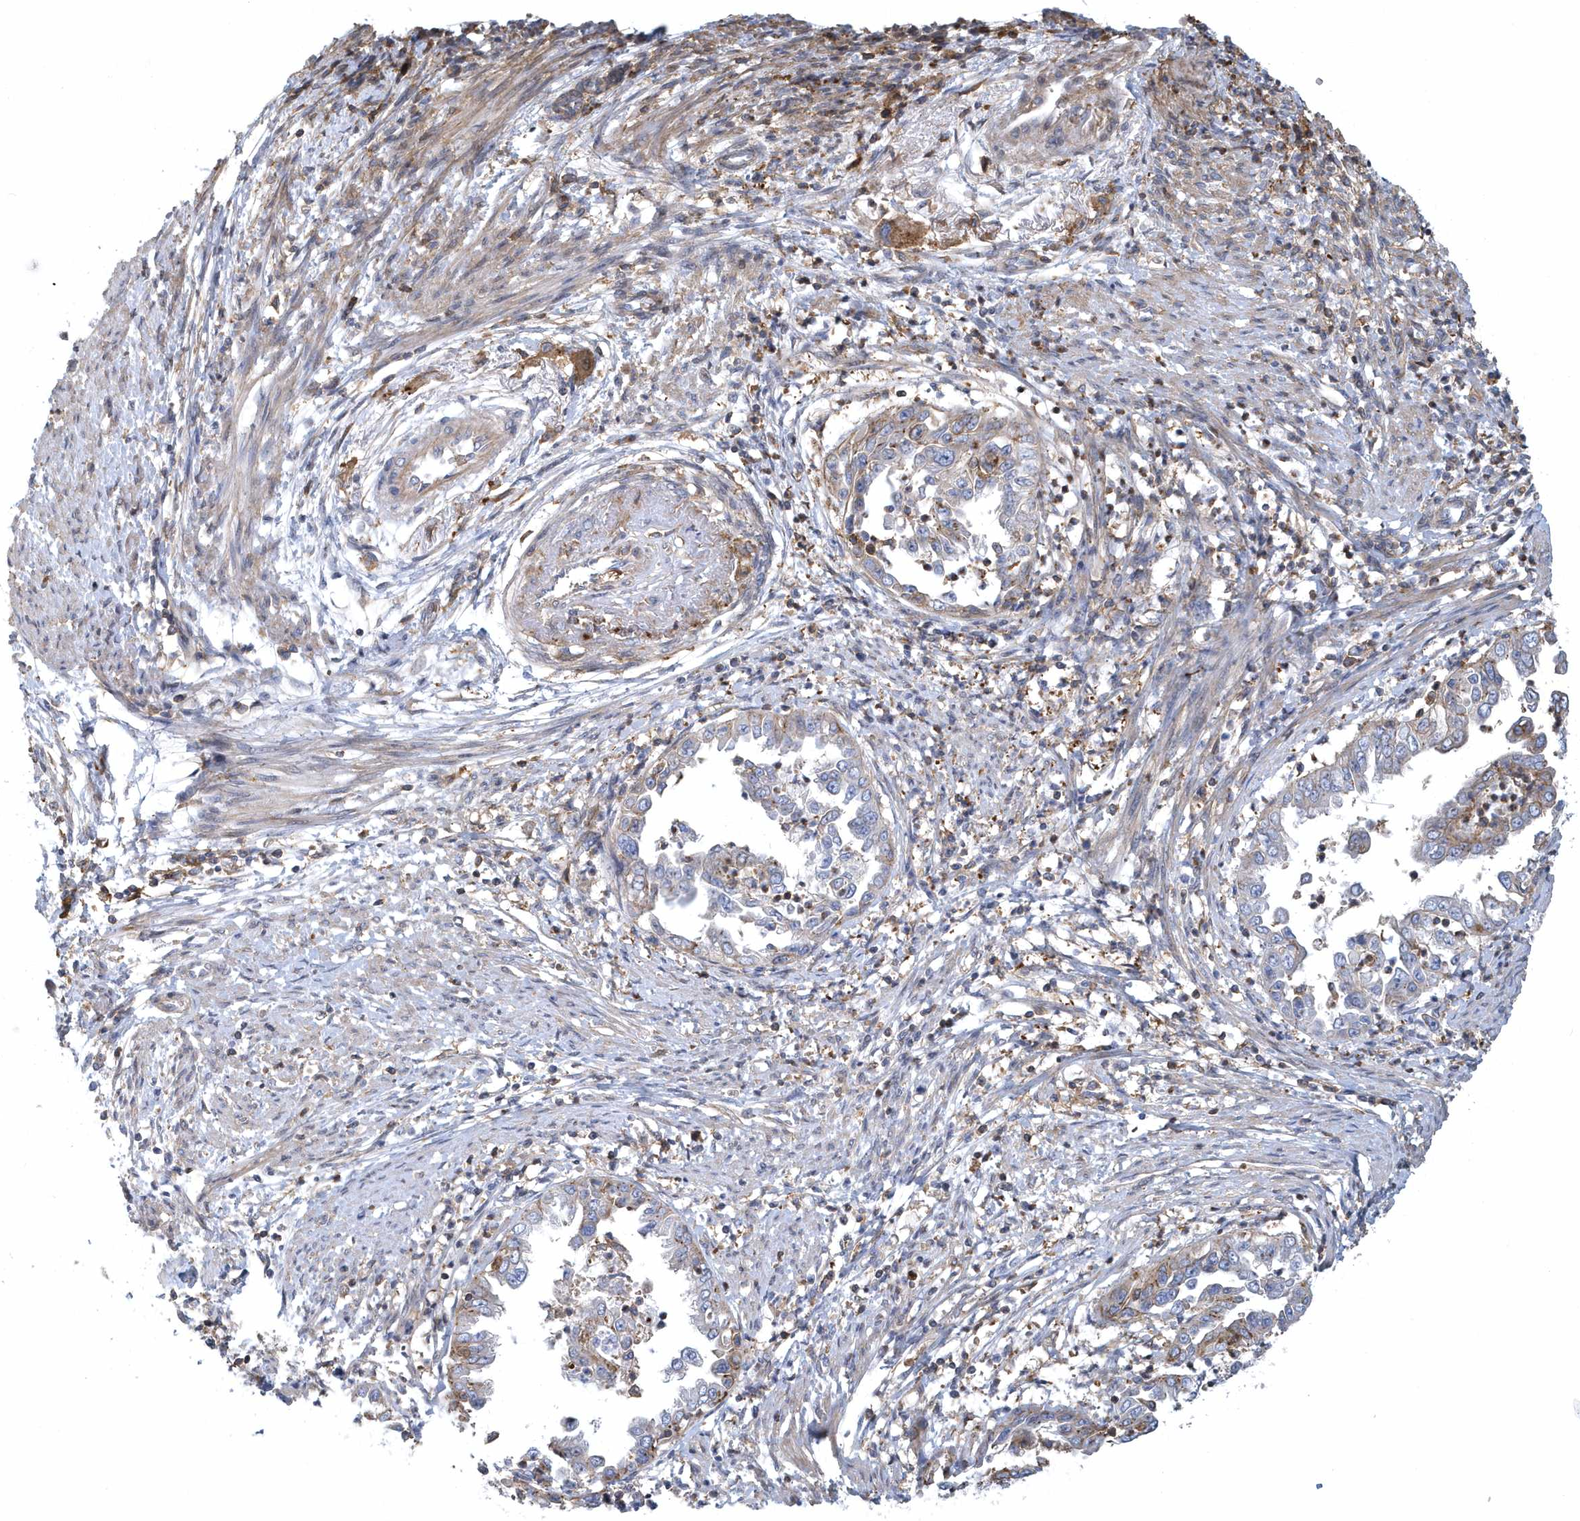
{"staining": {"intensity": "moderate", "quantity": "<25%", "location": "cytoplasmic/membranous"}, "tissue": "endometrial cancer", "cell_type": "Tumor cells", "image_type": "cancer", "snomed": [{"axis": "morphology", "description": "Adenocarcinoma, NOS"}, {"axis": "topography", "description": "Endometrium"}], "caption": "Endometrial cancer (adenocarcinoma) tissue shows moderate cytoplasmic/membranous expression in about <25% of tumor cells", "gene": "ARAP2", "patient": {"sex": "female", "age": 85}}